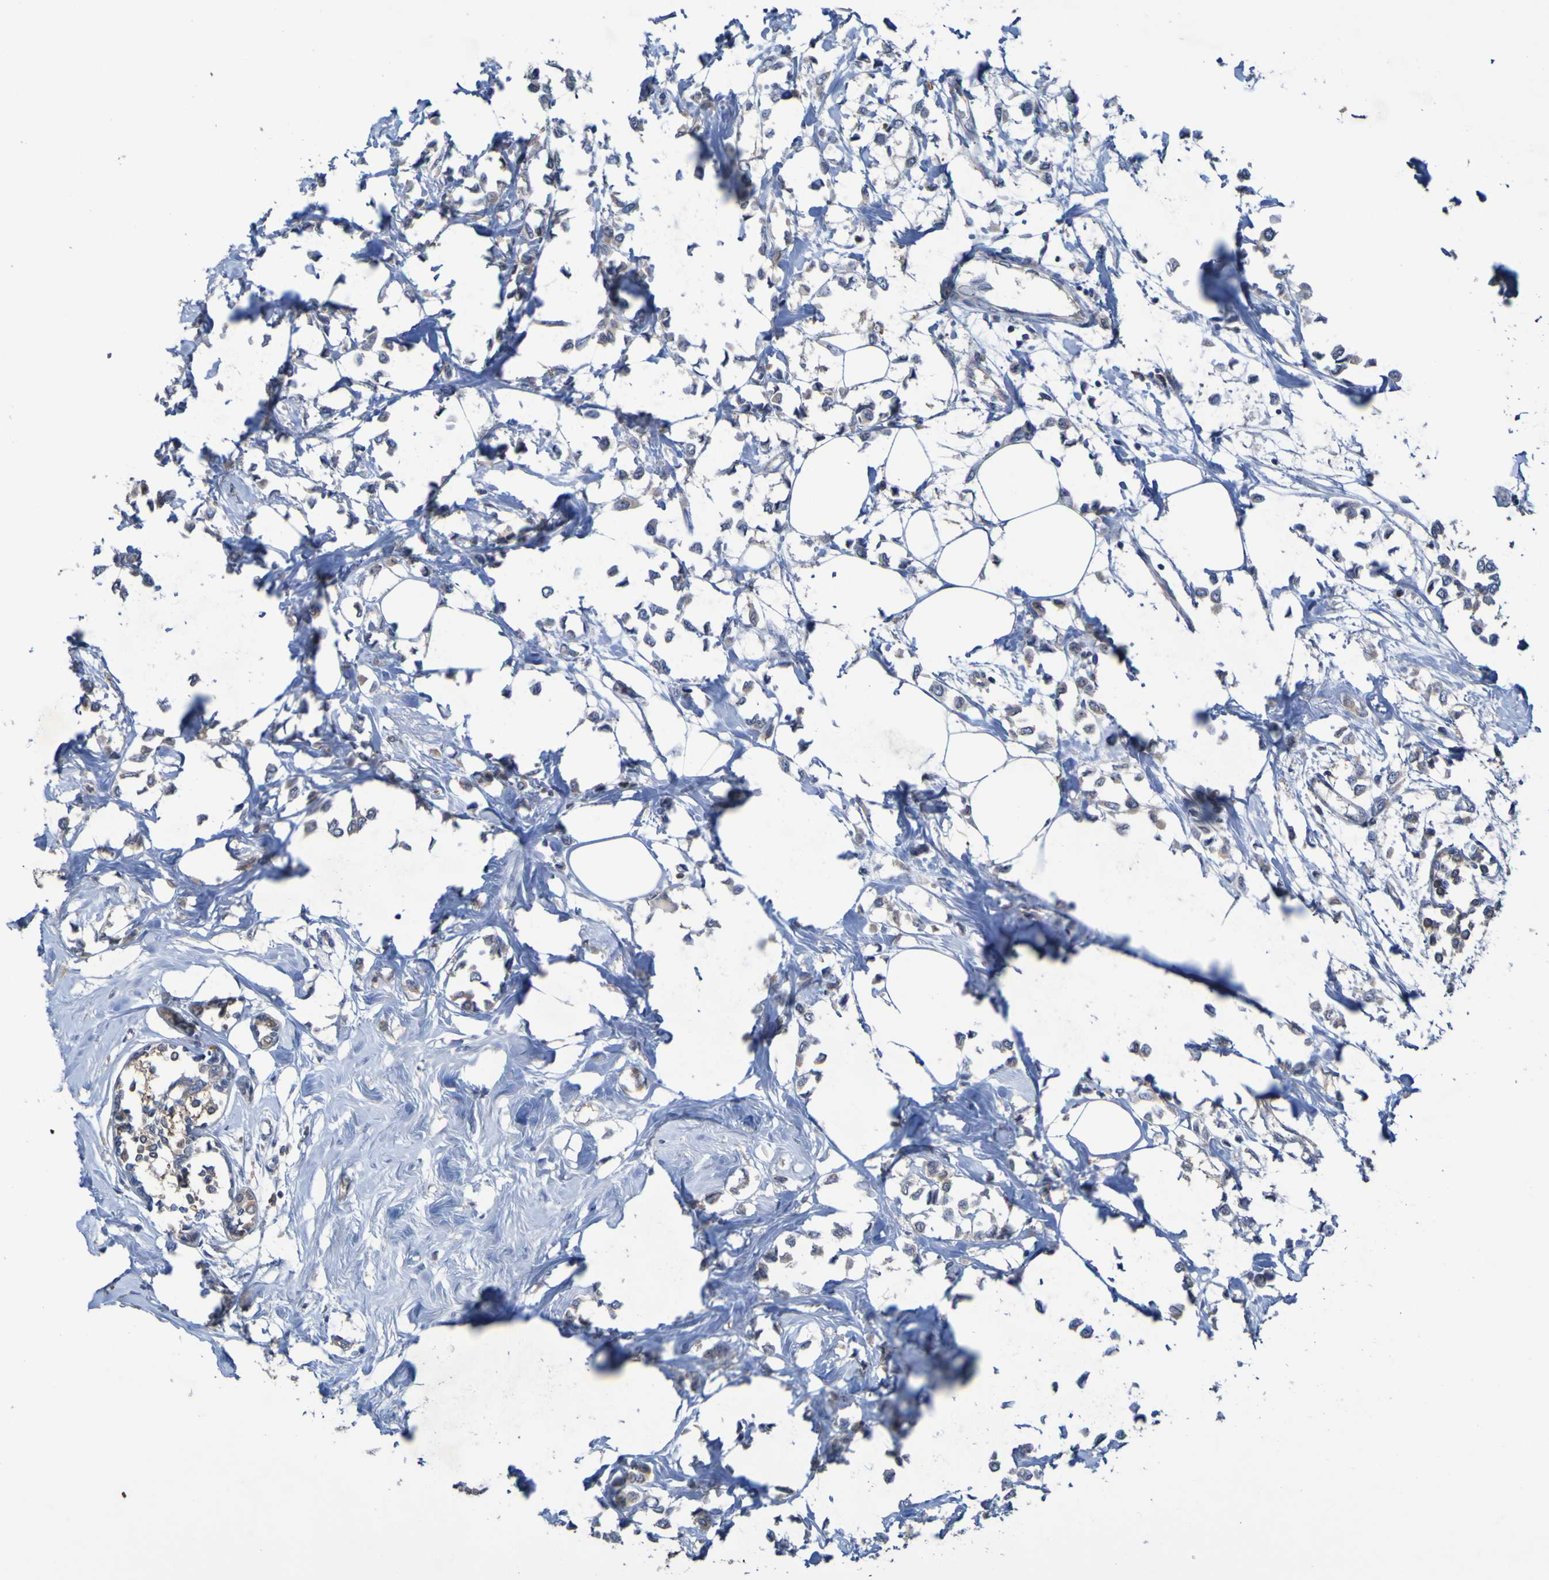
{"staining": {"intensity": "weak", "quantity": "<25%", "location": "cytoplasmic/membranous"}, "tissue": "breast cancer", "cell_type": "Tumor cells", "image_type": "cancer", "snomed": [{"axis": "morphology", "description": "Lobular carcinoma"}, {"axis": "topography", "description": "Breast"}], "caption": "Immunohistochemical staining of human breast cancer (lobular carcinoma) reveals no significant expression in tumor cells.", "gene": "SDK1", "patient": {"sex": "female", "age": 51}}